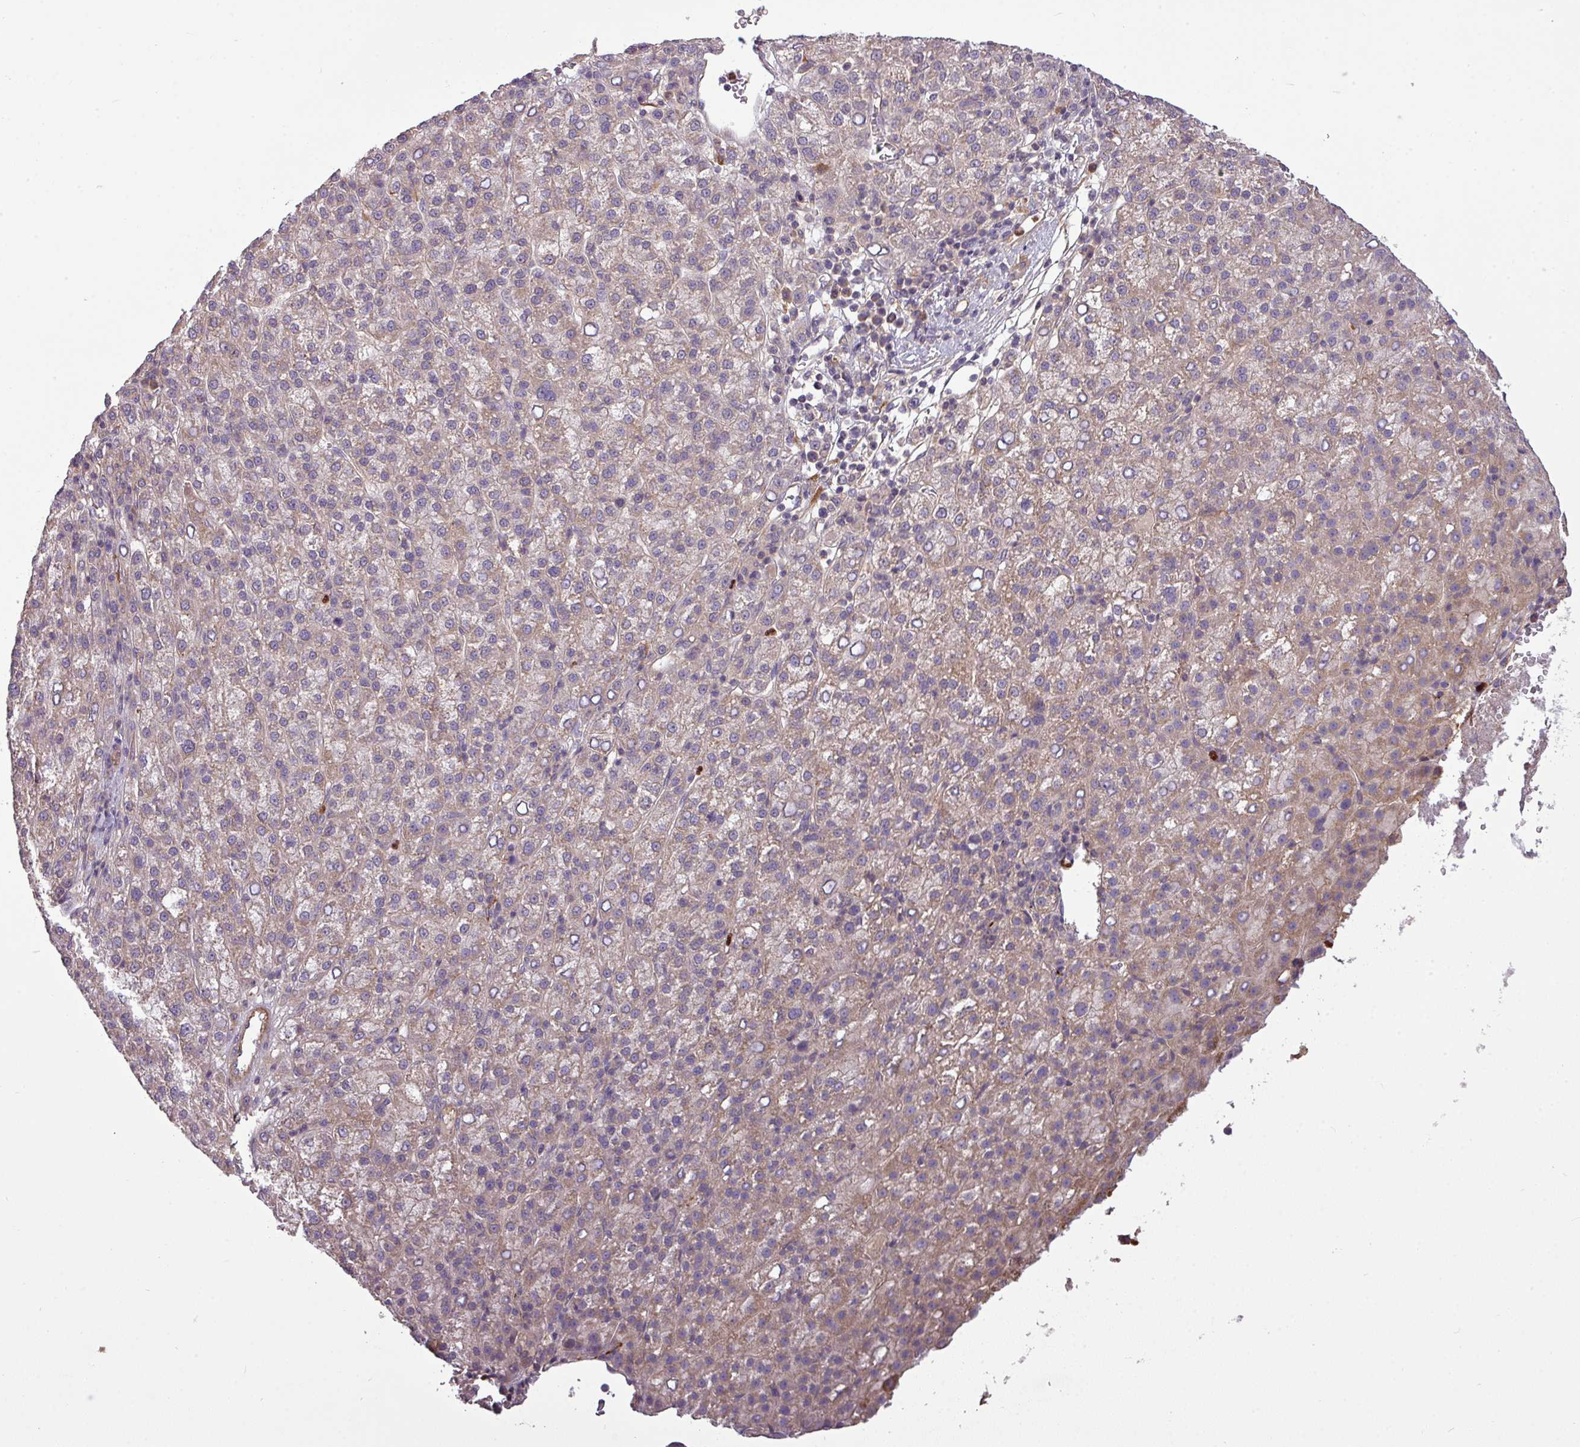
{"staining": {"intensity": "weak", "quantity": "25%-75%", "location": "cytoplasmic/membranous"}, "tissue": "liver cancer", "cell_type": "Tumor cells", "image_type": "cancer", "snomed": [{"axis": "morphology", "description": "Carcinoma, Hepatocellular, NOS"}, {"axis": "topography", "description": "Liver"}], "caption": "Human hepatocellular carcinoma (liver) stained for a protein (brown) shows weak cytoplasmic/membranous positive expression in about 25%-75% of tumor cells.", "gene": "PAPLN", "patient": {"sex": "female", "age": 58}}